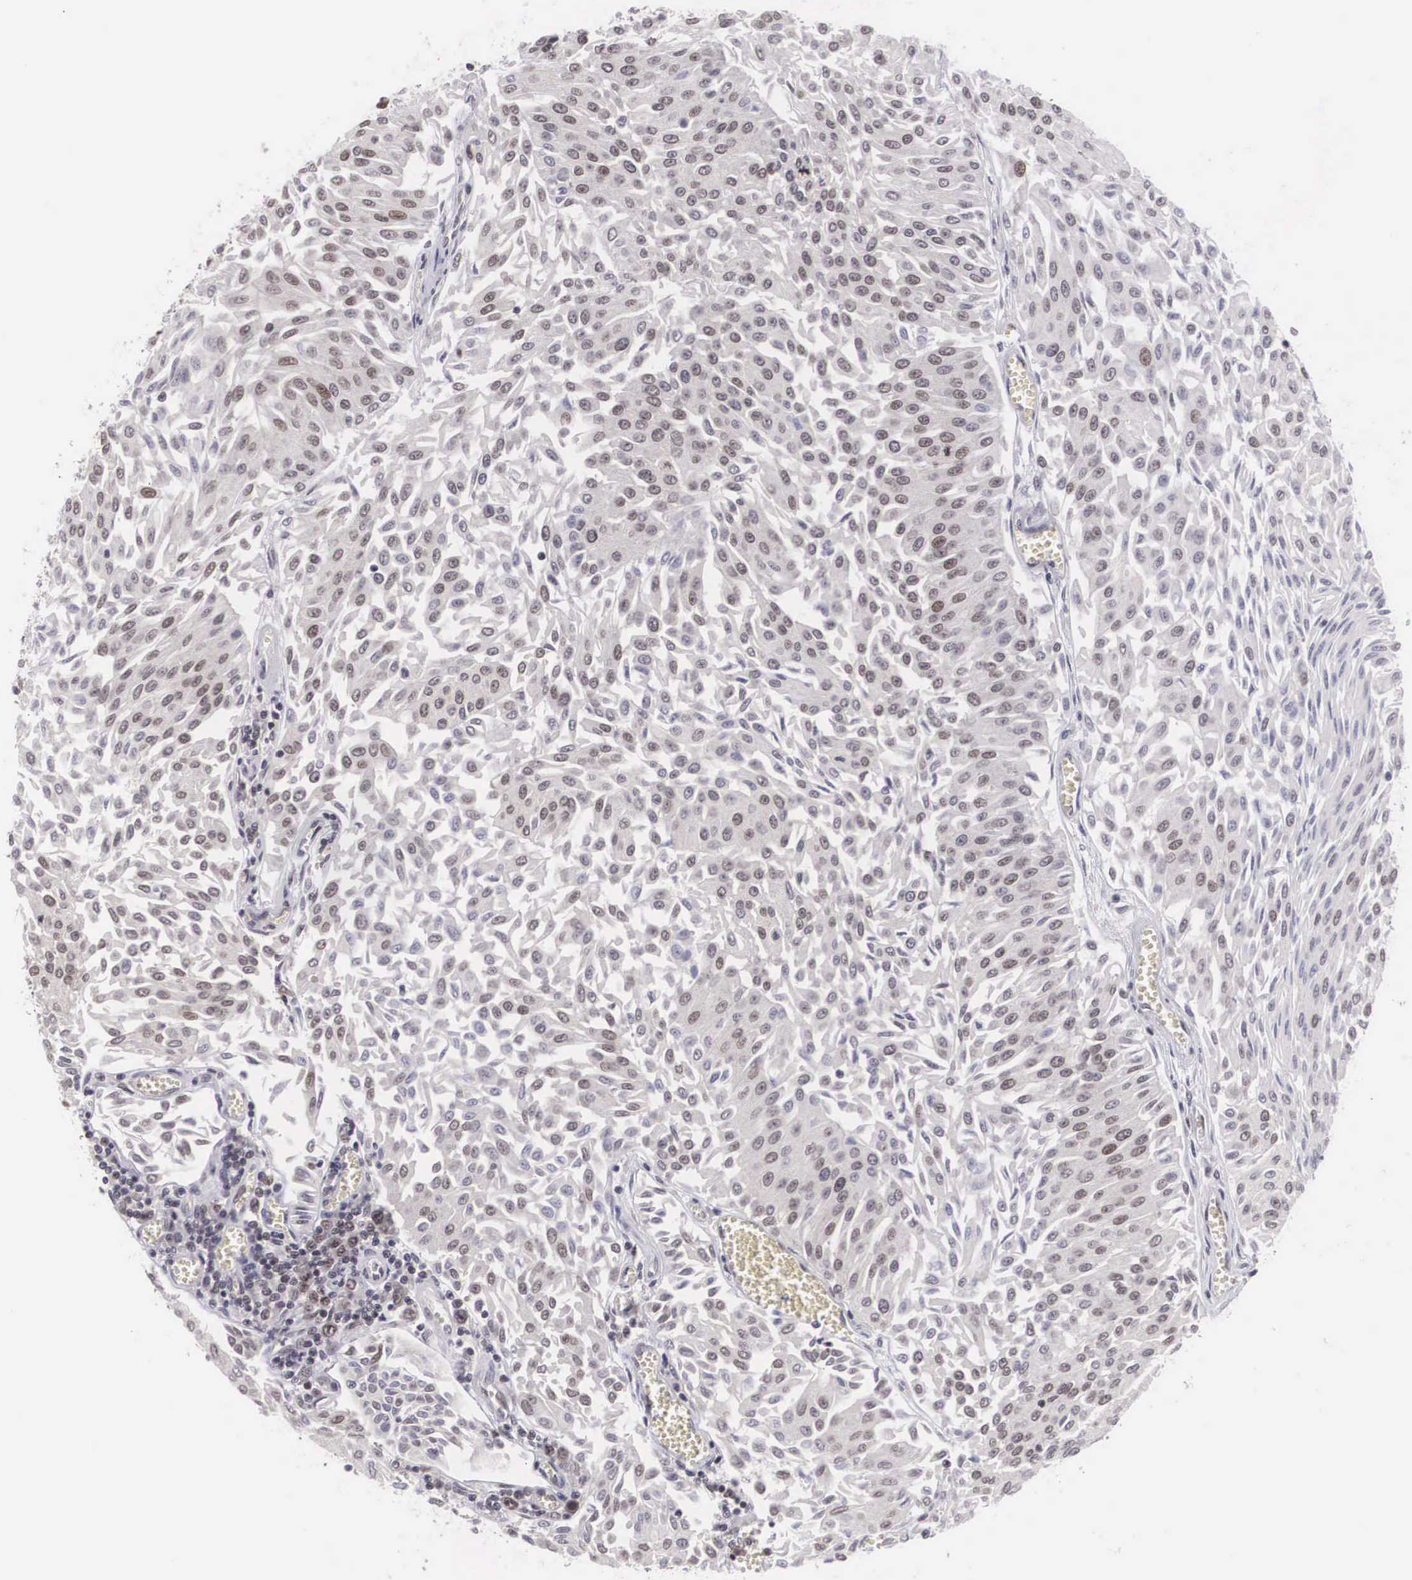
{"staining": {"intensity": "negative", "quantity": "none", "location": "none"}, "tissue": "urothelial cancer", "cell_type": "Tumor cells", "image_type": "cancer", "snomed": [{"axis": "morphology", "description": "Urothelial carcinoma, Low grade"}, {"axis": "topography", "description": "Urinary bladder"}], "caption": "The photomicrograph reveals no significant staining in tumor cells of low-grade urothelial carcinoma.", "gene": "MORC2", "patient": {"sex": "male", "age": 86}}